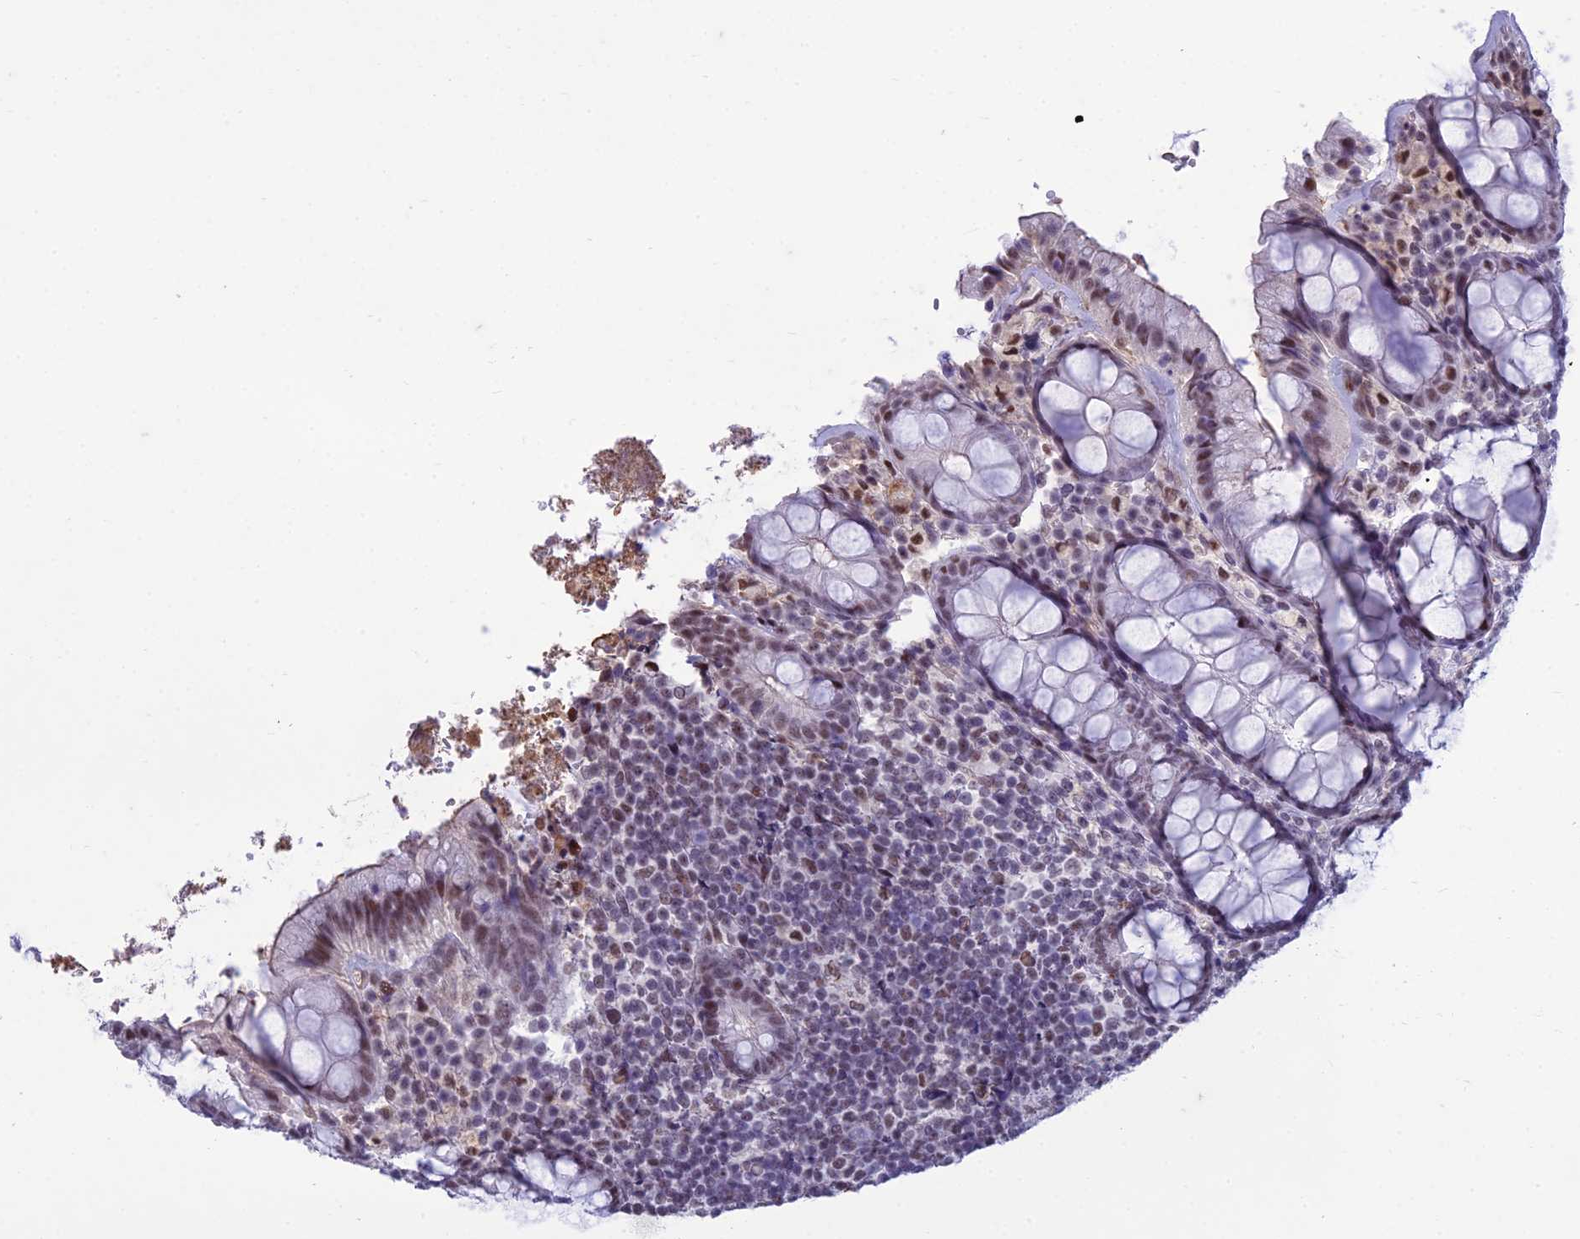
{"staining": {"intensity": "weak", "quantity": "25%-75%", "location": "nuclear"}, "tissue": "rectum", "cell_type": "Glandular cells", "image_type": "normal", "snomed": [{"axis": "morphology", "description": "Normal tissue, NOS"}, {"axis": "topography", "description": "Rectum"}], "caption": "A brown stain labels weak nuclear expression of a protein in glandular cells of normal human rectum.", "gene": "RANBP3", "patient": {"sex": "male", "age": 83}}